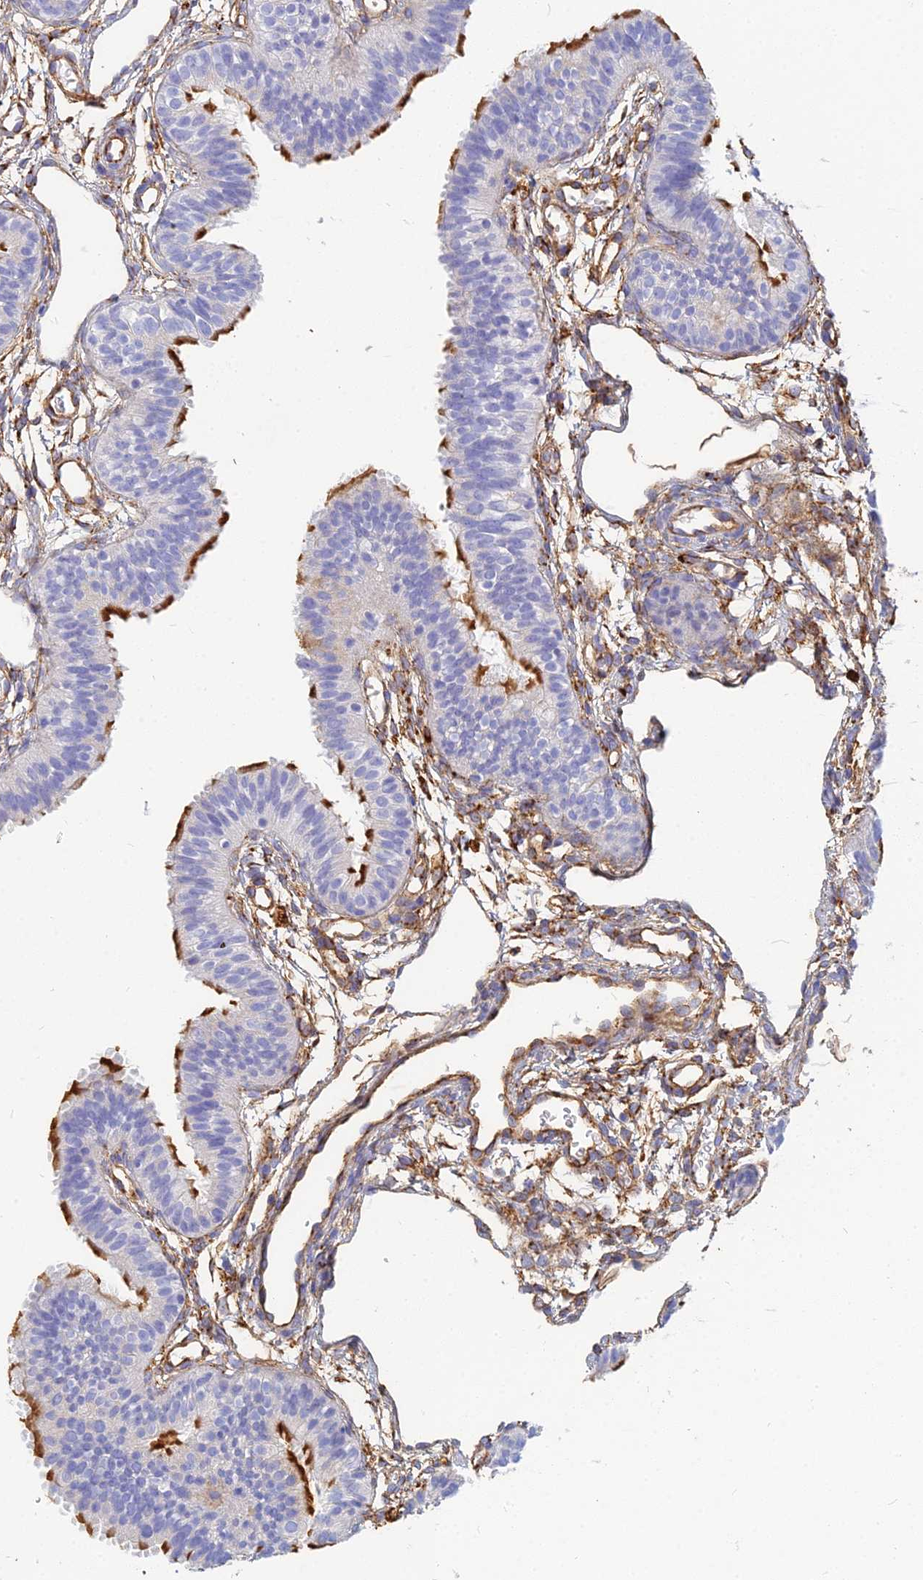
{"staining": {"intensity": "strong", "quantity": "<25%", "location": "cytoplasmic/membranous"}, "tissue": "fallopian tube", "cell_type": "Glandular cells", "image_type": "normal", "snomed": [{"axis": "morphology", "description": "Normal tissue, NOS"}, {"axis": "topography", "description": "Fallopian tube"}], "caption": "An image of fallopian tube stained for a protein displays strong cytoplasmic/membranous brown staining in glandular cells. (brown staining indicates protein expression, while blue staining denotes nuclei).", "gene": "VAT1", "patient": {"sex": "female", "age": 35}}